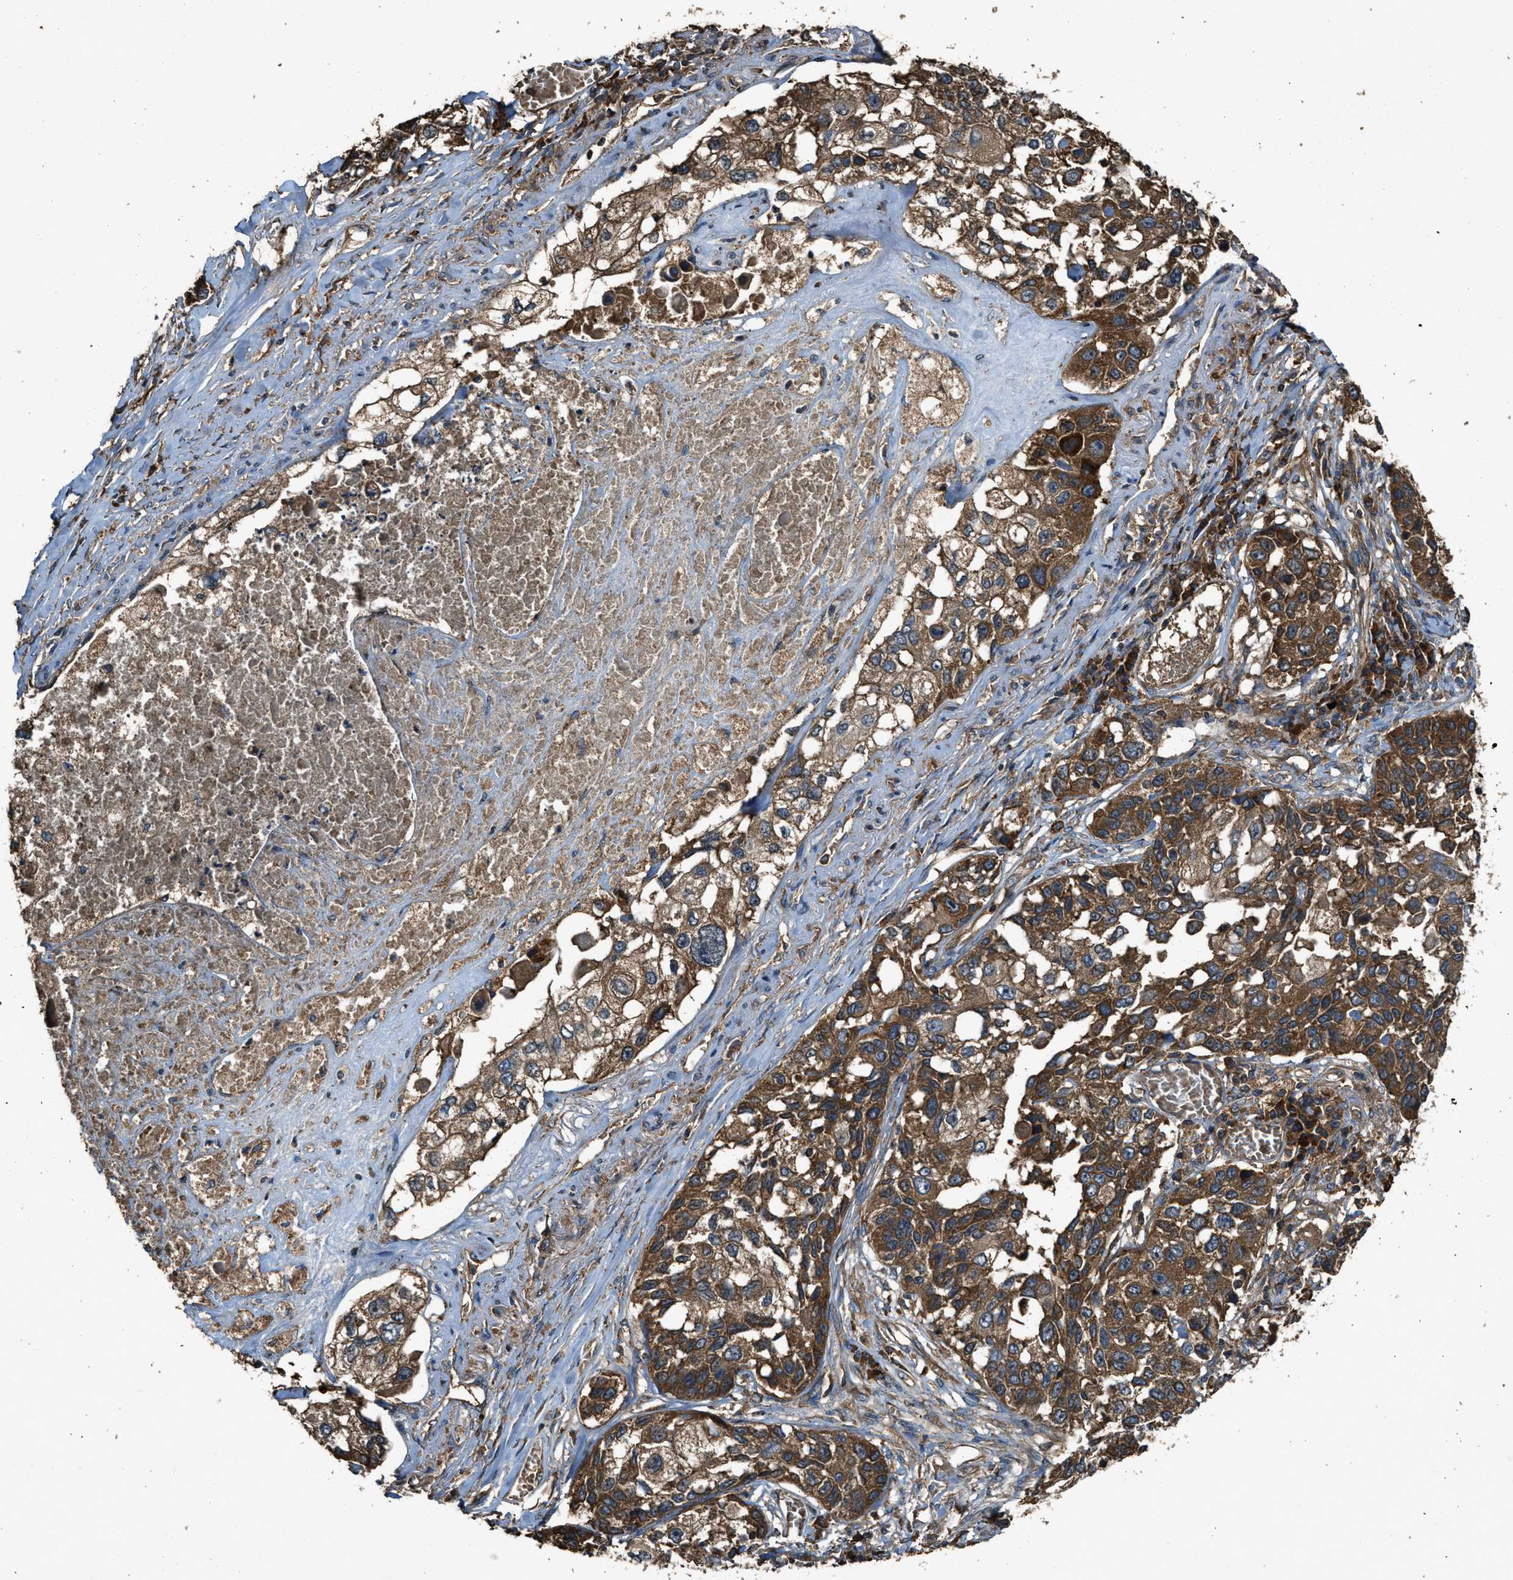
{"staining": {"intensity": "strong", "quantity": ">75%", "location": "cytoplasmic/membranous"}, "tissue": "lung cancer", "cell_type": "Tumor cells", "image_type": "cancer", "snomed": [{"axis": "morphology", "description": "Squamous cell carcinoma, NOS"}, {"axis": "topography", "description": "Lung"}], "caption": "Squamous cell carcinoma (lung) was stained to show a protein in brown. There is high levels of strong cytoplasmic/membranous positivity in about >75% of tumor cells. (DAB (3,3'-diaminobenzidine) = brown stain, brightfield microscopy at high magnification).", "gene": "MAP3K8", "patient": {"sex": "male", "age": 71}}